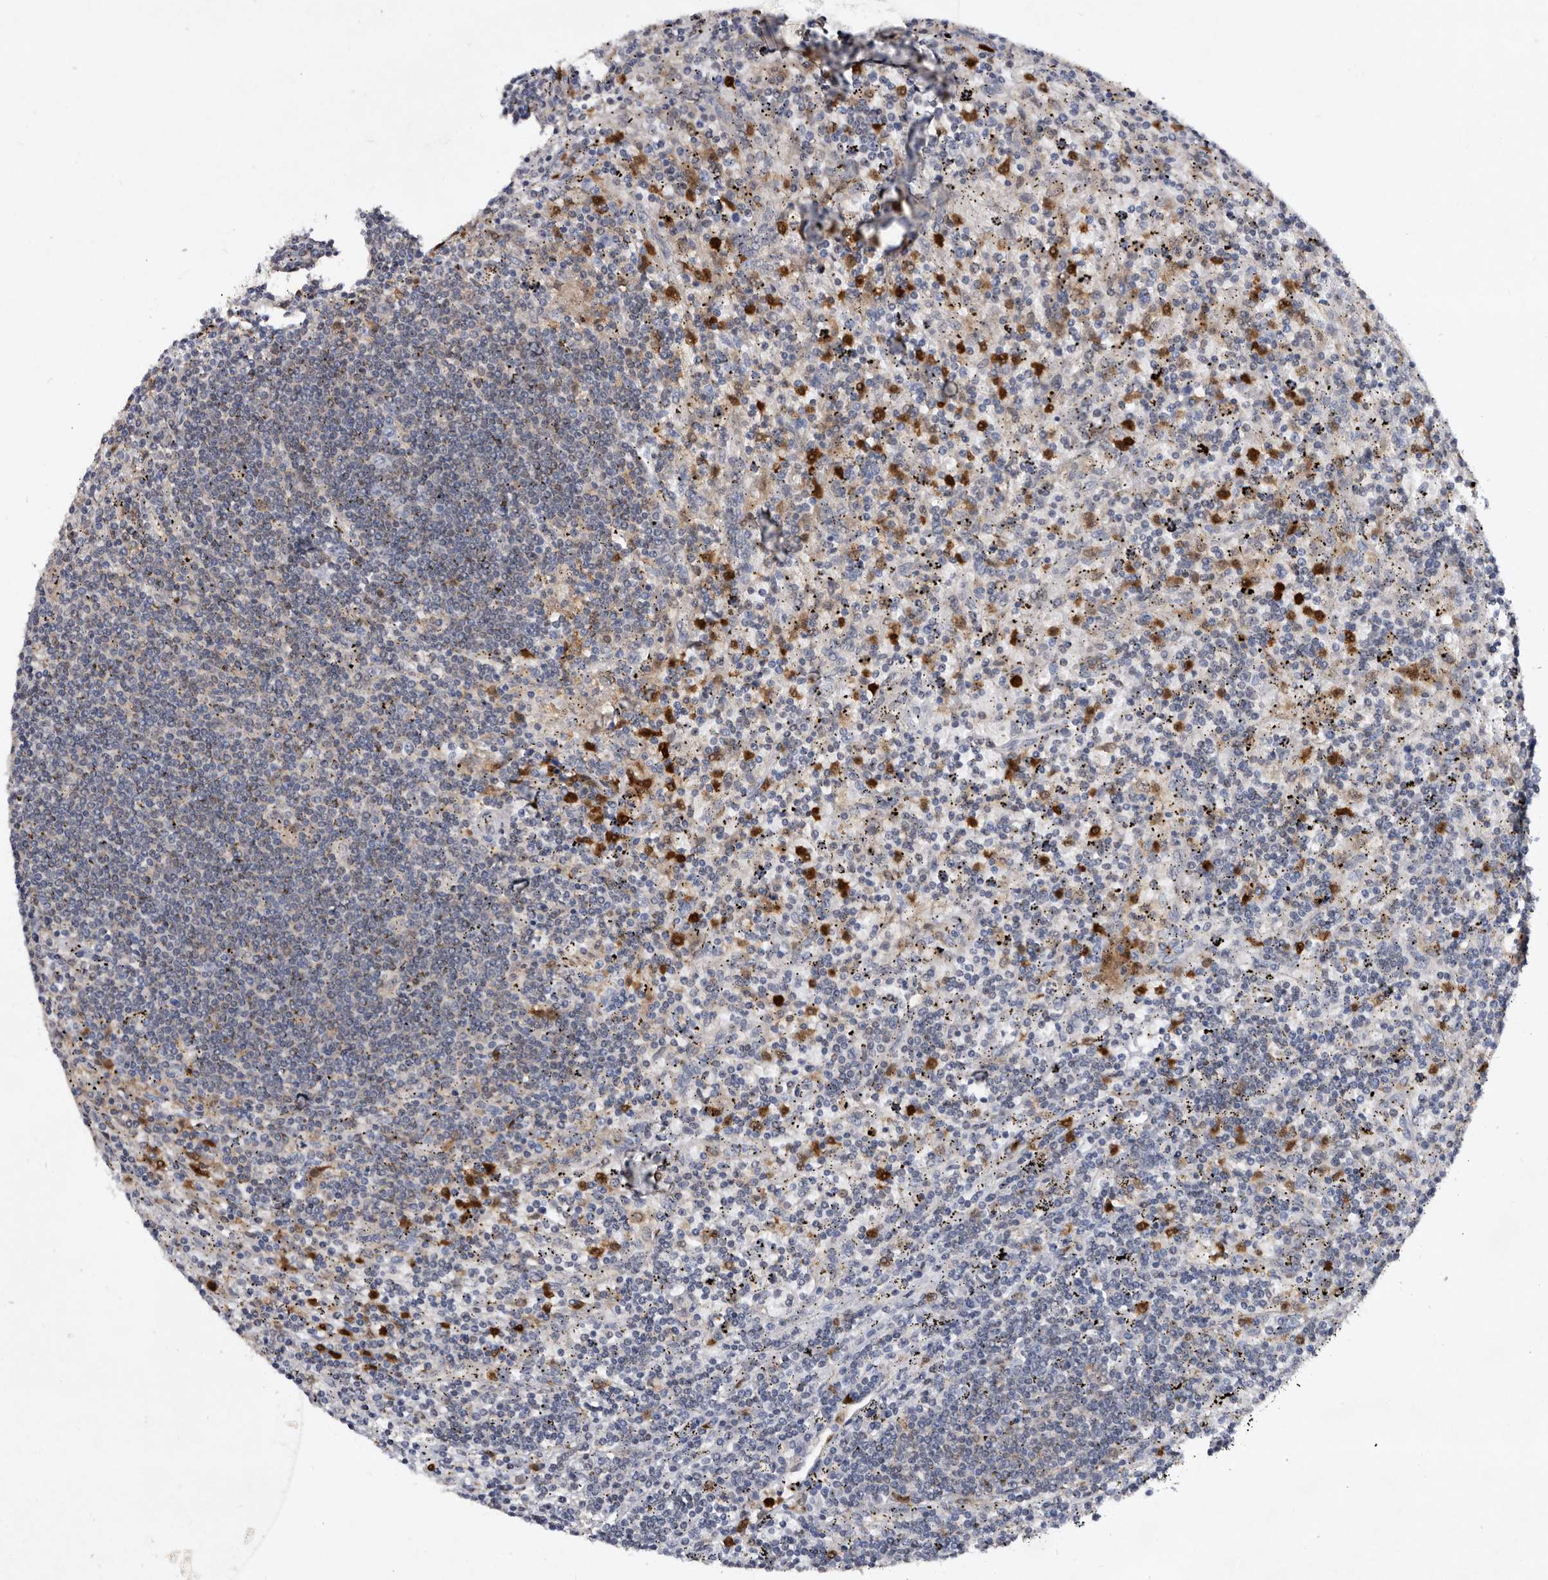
{"staining": {"intensity": "negative", "quantity": "none", "location": "none"}, "tissue": "lymphoma", "cell_type": "Tumor cells", "image_type": "cancer", "snomed": [{"axis": "morphology", "description": "Malignant lymphoma, non-Hodgkin's type, Low grade"}, {"axis": "topography", "description": "Spleen"}], "caption": "High power microscopy photomicrograph of an immunohistochemistry (IHC) histopathology image of low-grade malignant lymphoma, non-Hodgkin's type, revealing no significant positivity in tumor cells.", "gene": "SERPINB8", "patient": {"sex": "male", "age": 76}}